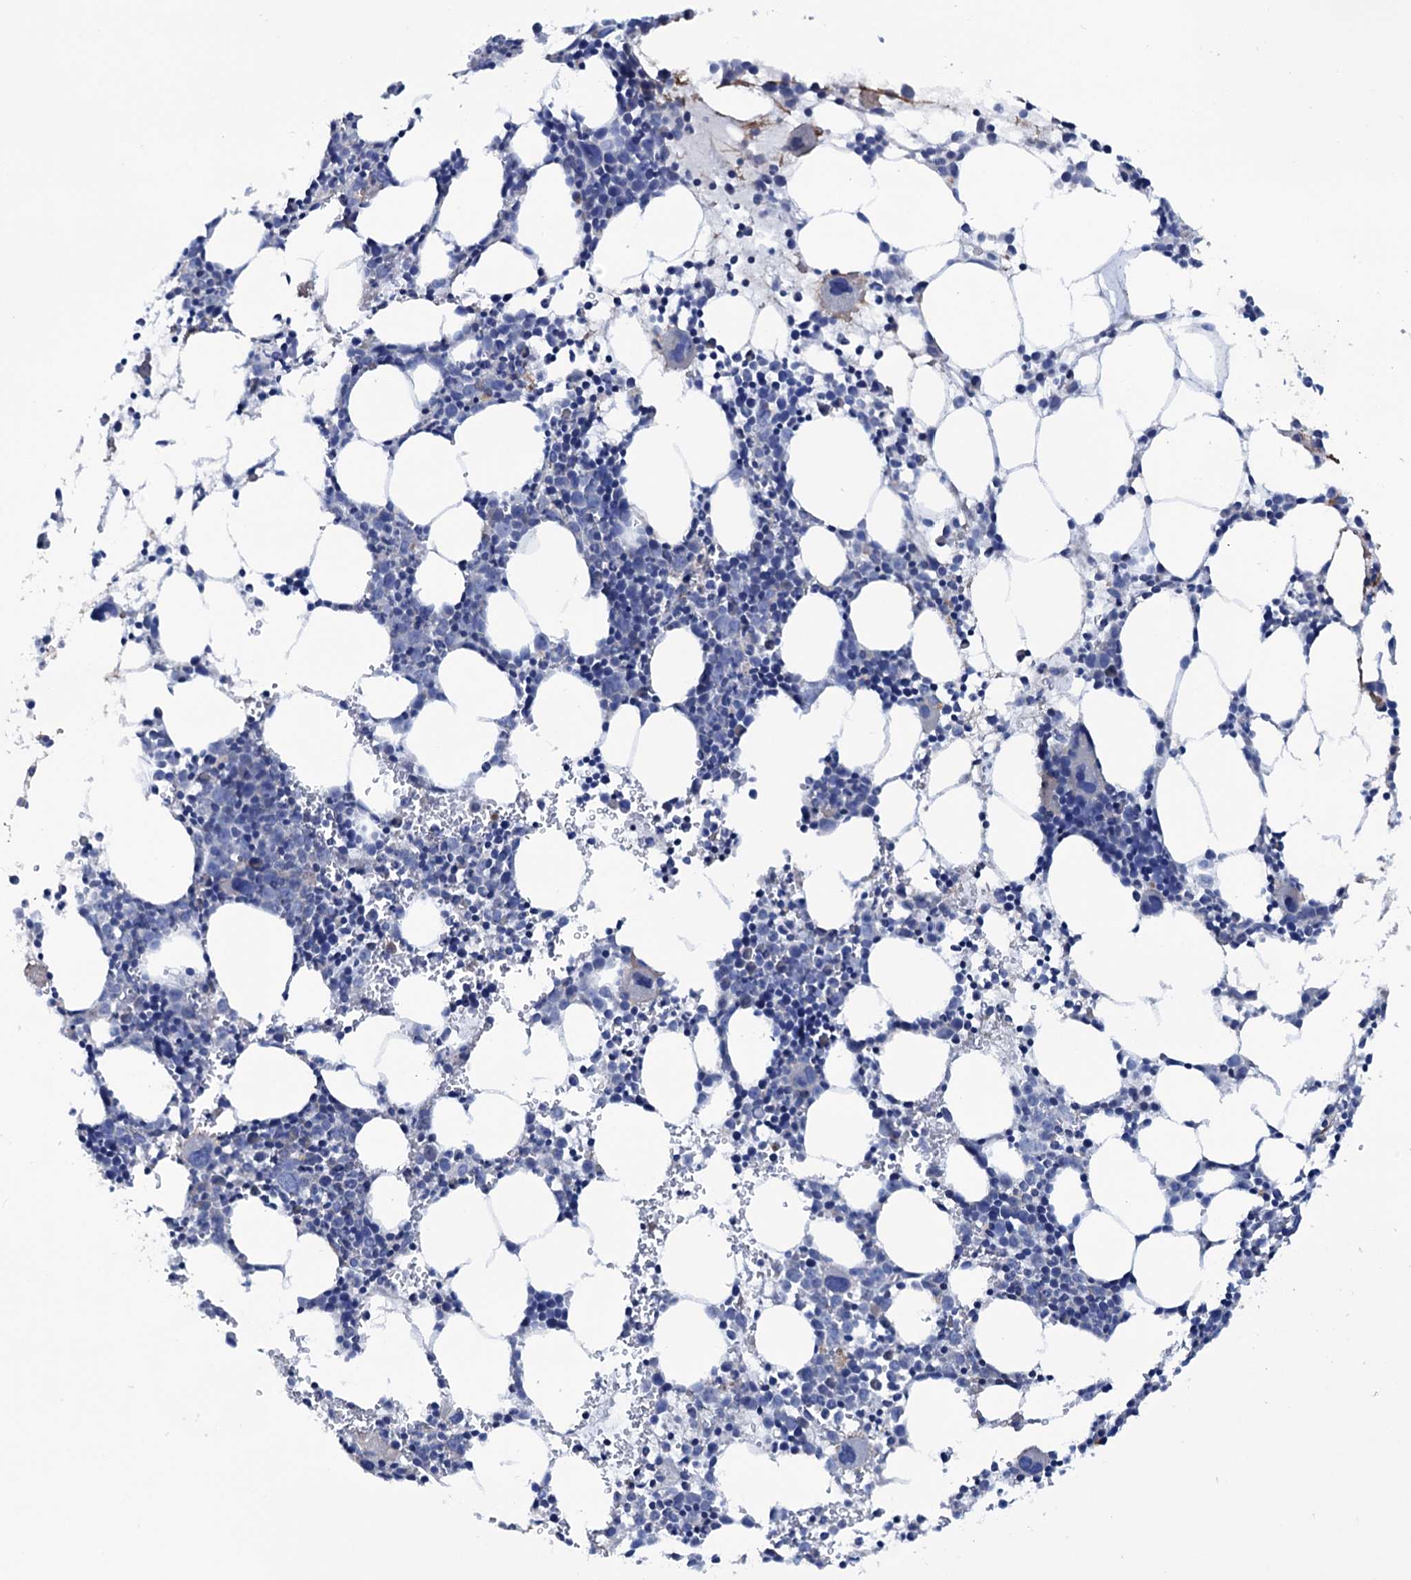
{"staining": {"intensity": "negative", "quantity": "none", "location": "none"}, "tissue": "bone marrow", "cell_type": "Hematopoietic cells", "image_type": "normal", "snomed": [{"axis": "morphology", "description": "Normal tissue, NOS"}, {"axis": "topography", "description": "Bone marrow"}], "caption": "Immunohistochemistry of benign human bone marrow displays no expression in hematopoietic cells. (Immunohistochemistry, brightfield microscopy, high magnification).", "gene": "FAM111B", "patient": {"sex": "female", "age": 89}}